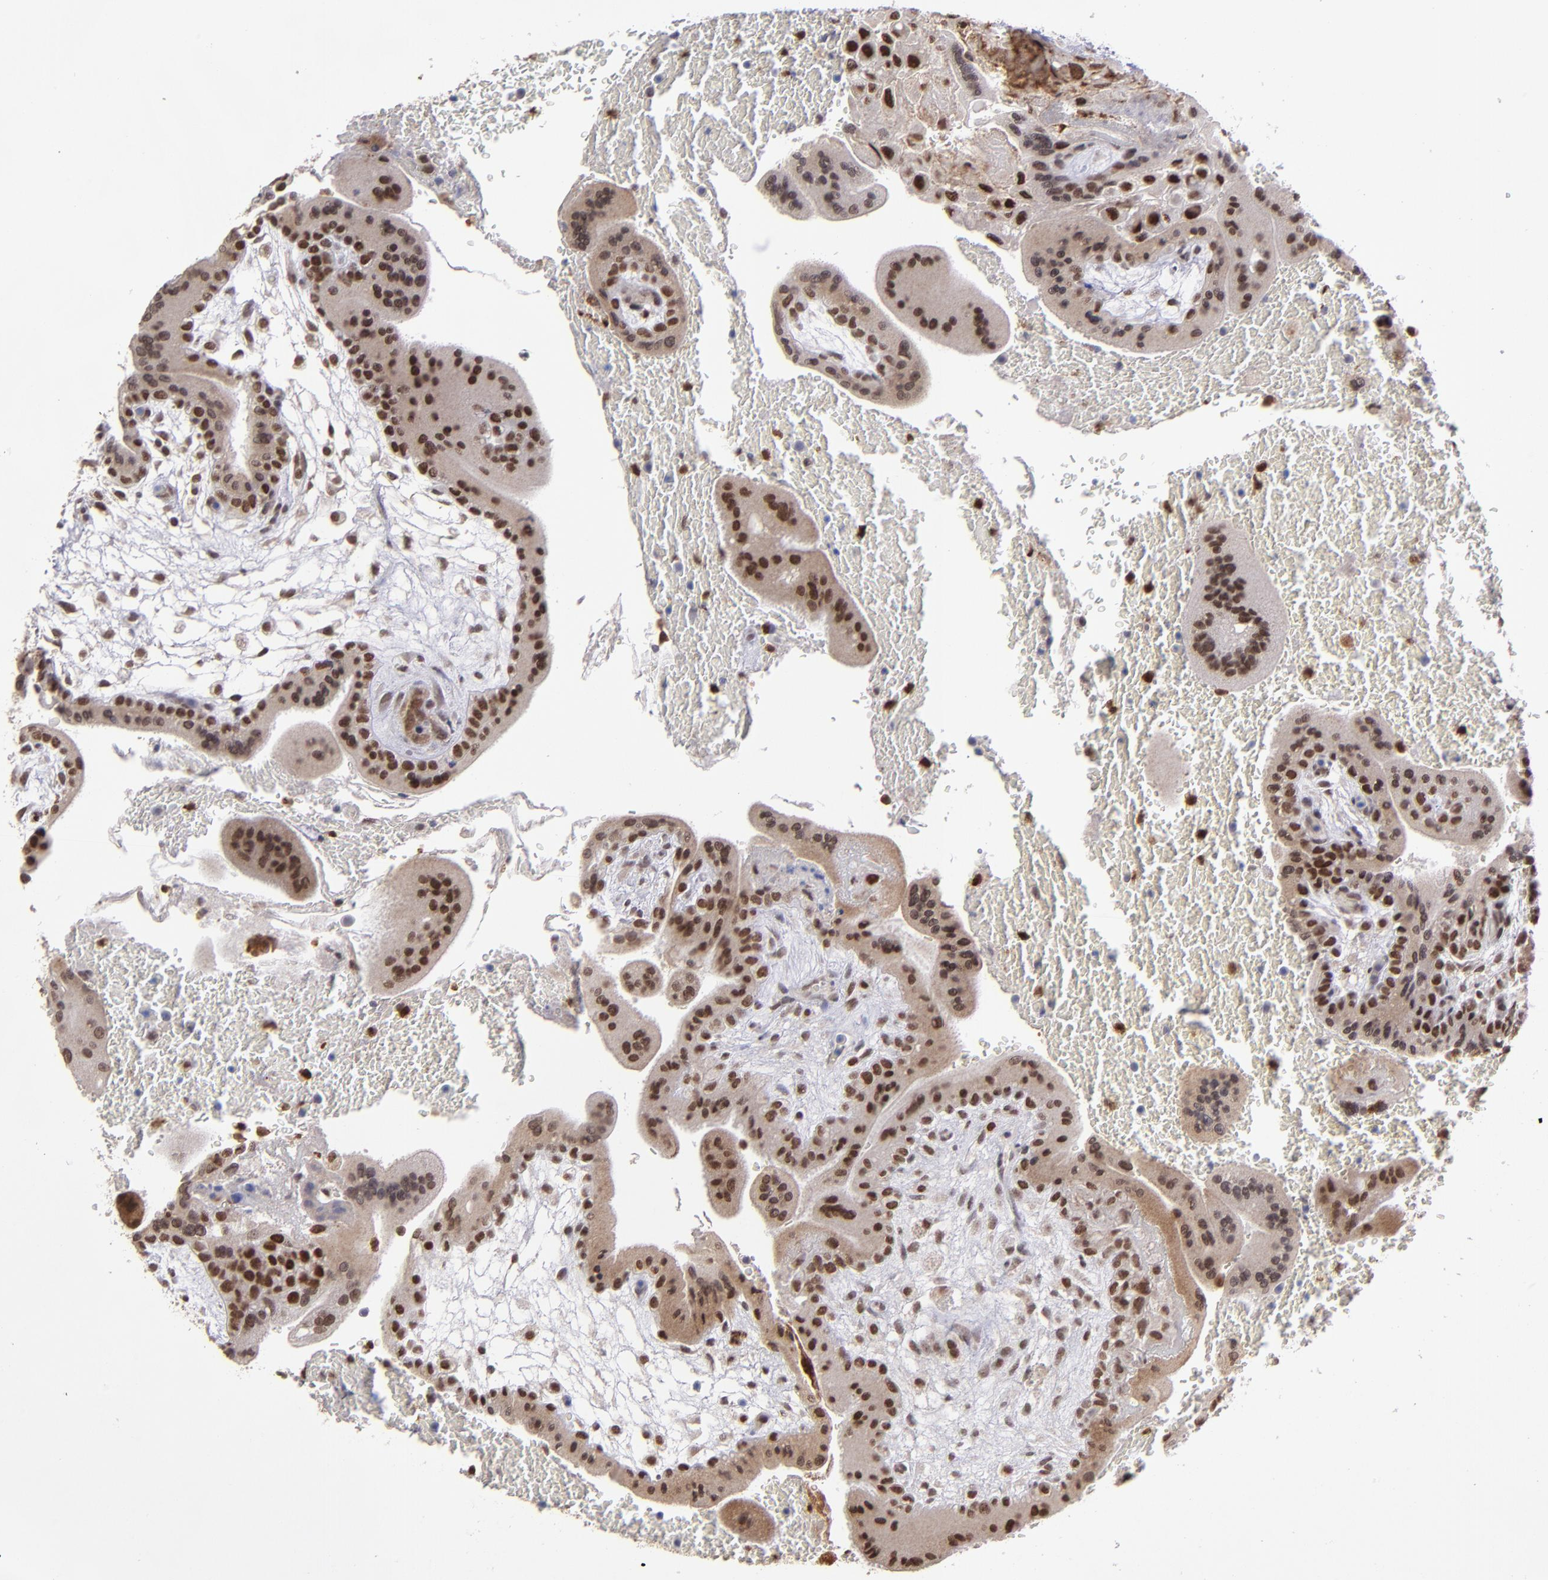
{"staining": {"intensity": "strong", "quantity": ">75%", "location": "nuclear"}, "tissue": "placenta", "cell_type": "Decidual cells", "image_type": "normal", "snomed": [{"axis": "morphology", "description": "Normal tissue, NOS"}, {"axis": "topography", "description": "Placenta"}], "caption": "A histopathology image of human placenta stained for a protein shows strong nuclear brown staining in decidual cells.", "gene": "RREB1", "patient": {"sex": "female", "age": 35}}